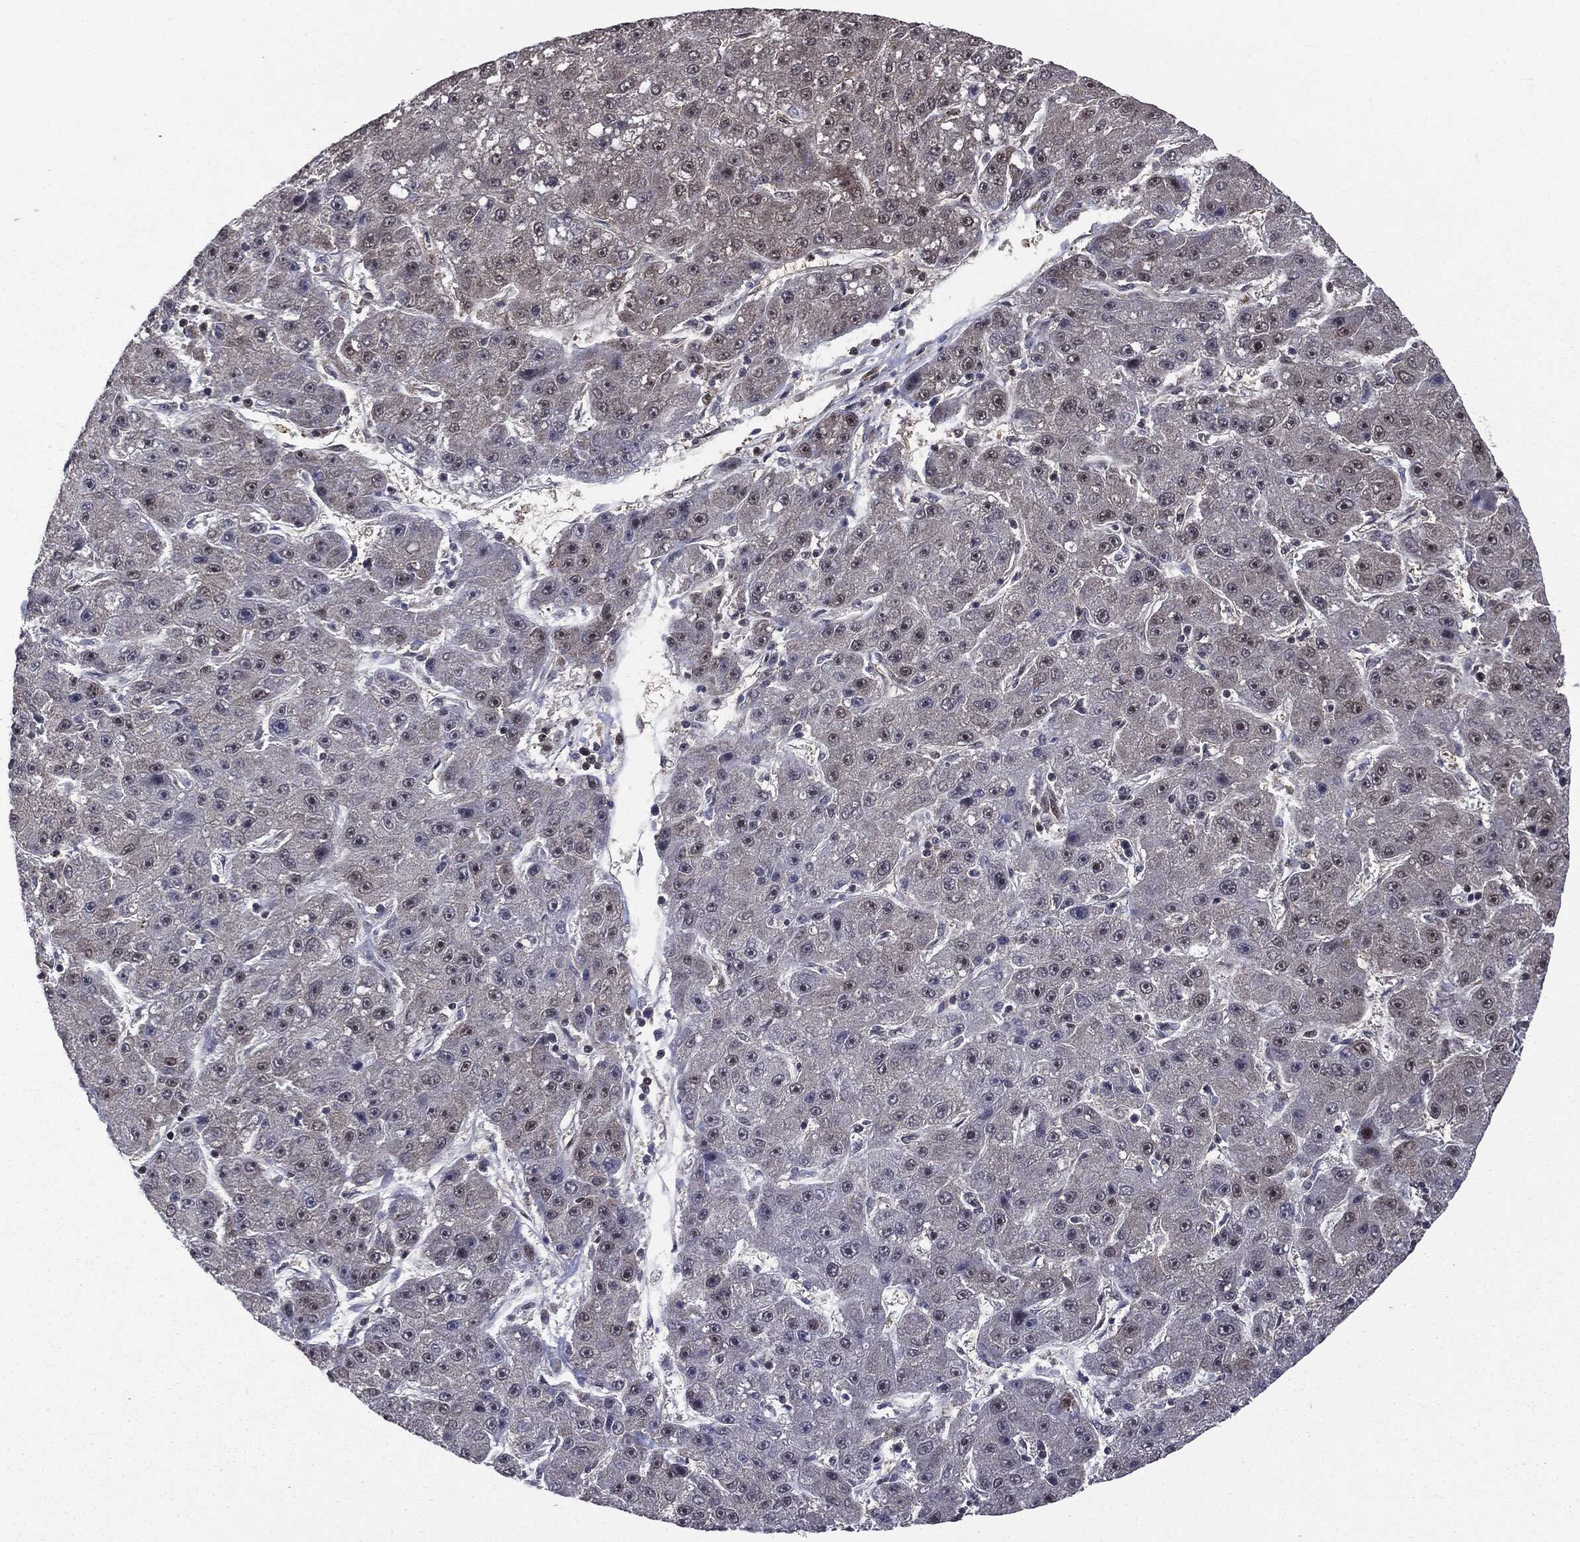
{"staining": {"intensity": "negative", "quantity": "none", "location": "none"}, "tissue": "liver cancer", "cell_type": "Tumor cells", "image_type": "cancer", "snomed": [{"axis": "morphology", "description": "Carcinoma, Hepatocellular, NOS"}, {"axis": "topography", "description": "Liver"}], "caption": "Protein analysis of hepatocellular carcinoma (liver) displays no significant staining in tumor cells. (Stains: DAB (3,3'-diaminobenzidine) immunohistochemistry with hematoxylin counter stain, Microscopy: brightfield microscopy at high magnification).", "gene": "PTPA", "patient": {"sex": "male", "age": 67}}